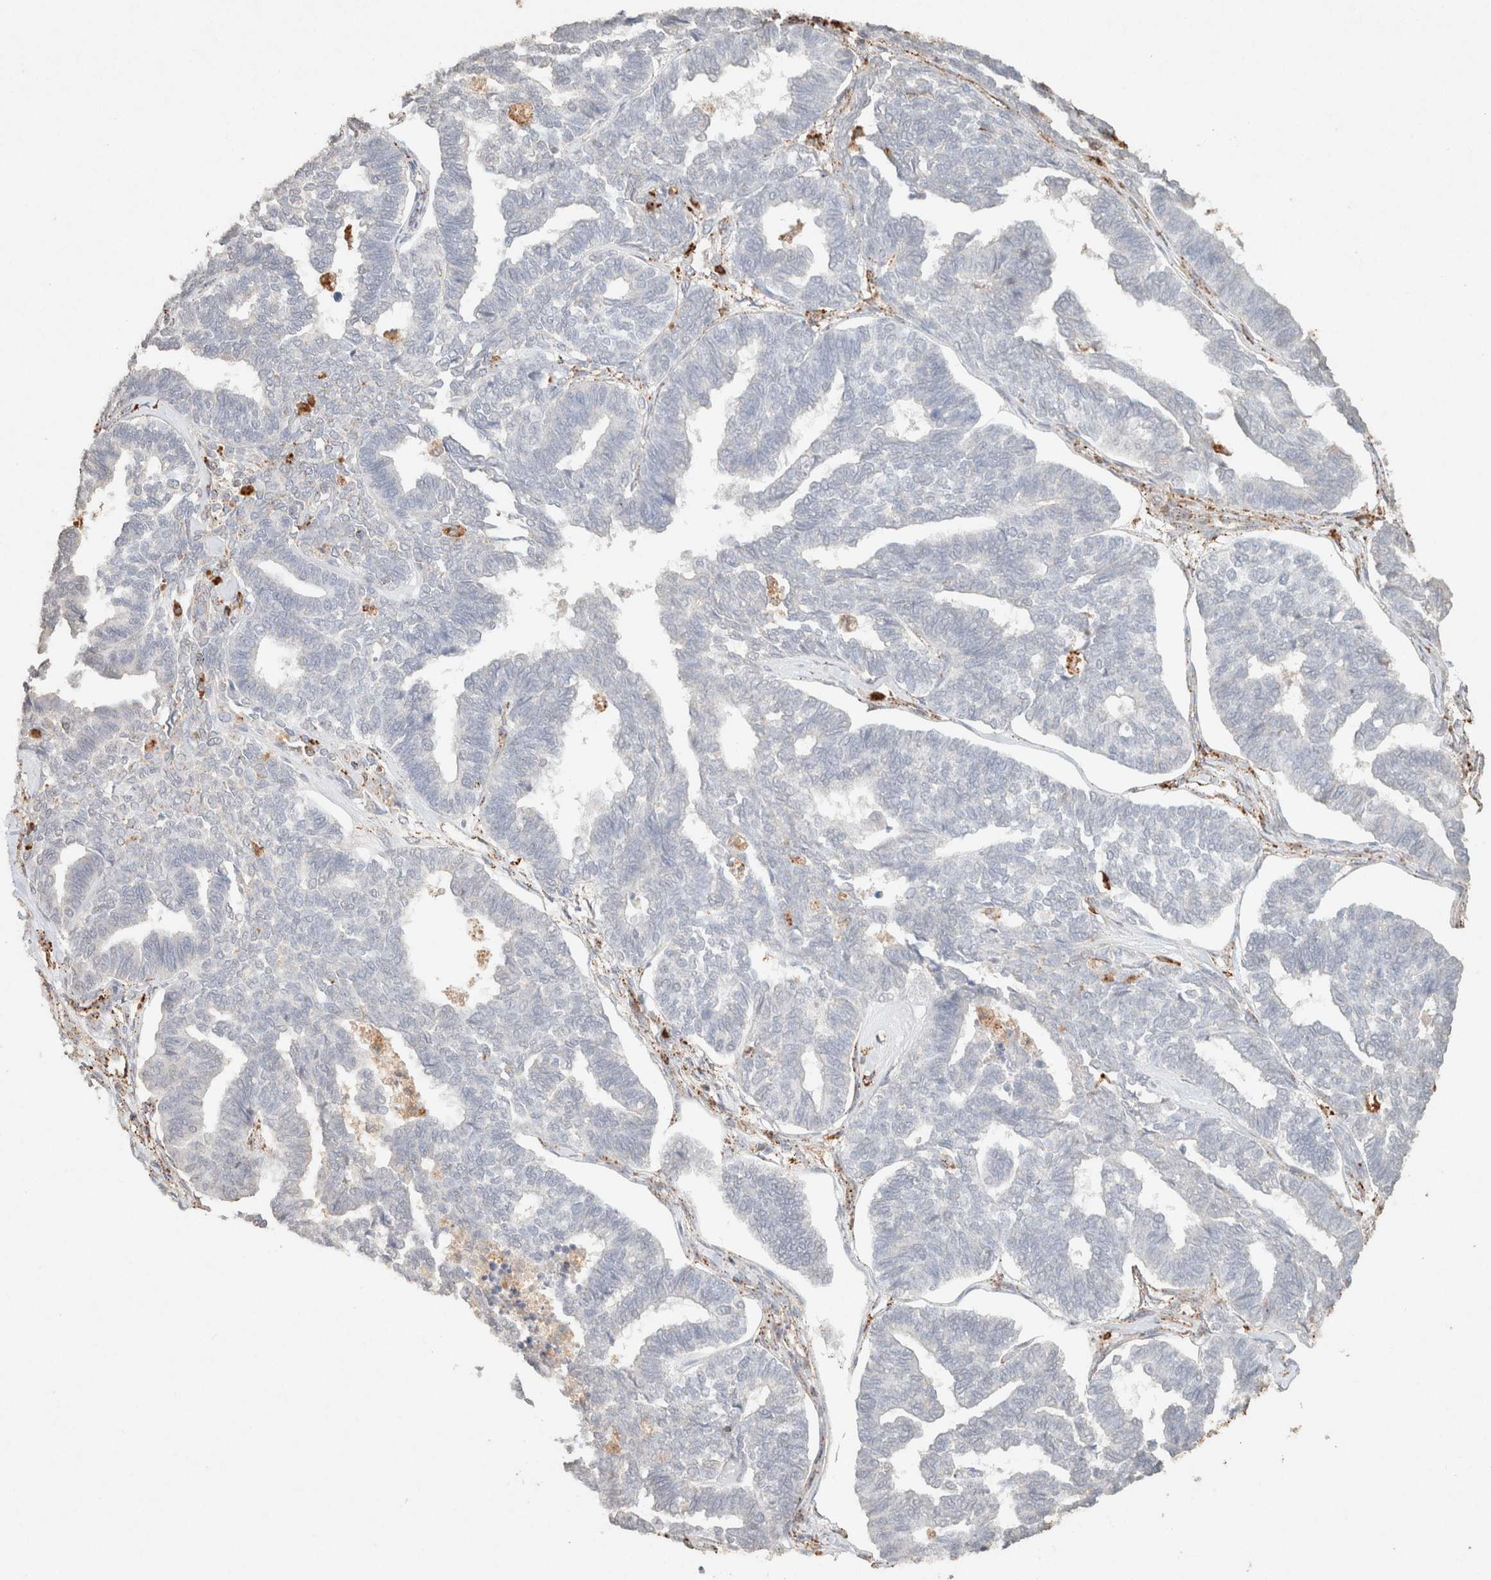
{"staining": {"intensity": "negative", "quantity": "none", "location": "none"}, "tissue": "endometrial cancer", "cell_type": "Tumor cells", "image_type": "cancer", "snomed": [{"axis": "morphology", "description": "Adenocarcinoma, NOS"}, {"axis": "topography", "description": "Endometrium"}], "caption": "DAB (3,3'-diaminobenzidine) immunohistochemical staining of human endometrial cancer (adenocarcinoma) reveals no significant positivity in tumor cells.", "gene": "CTSC", "patient": {"sex": "female", "age": 70}}